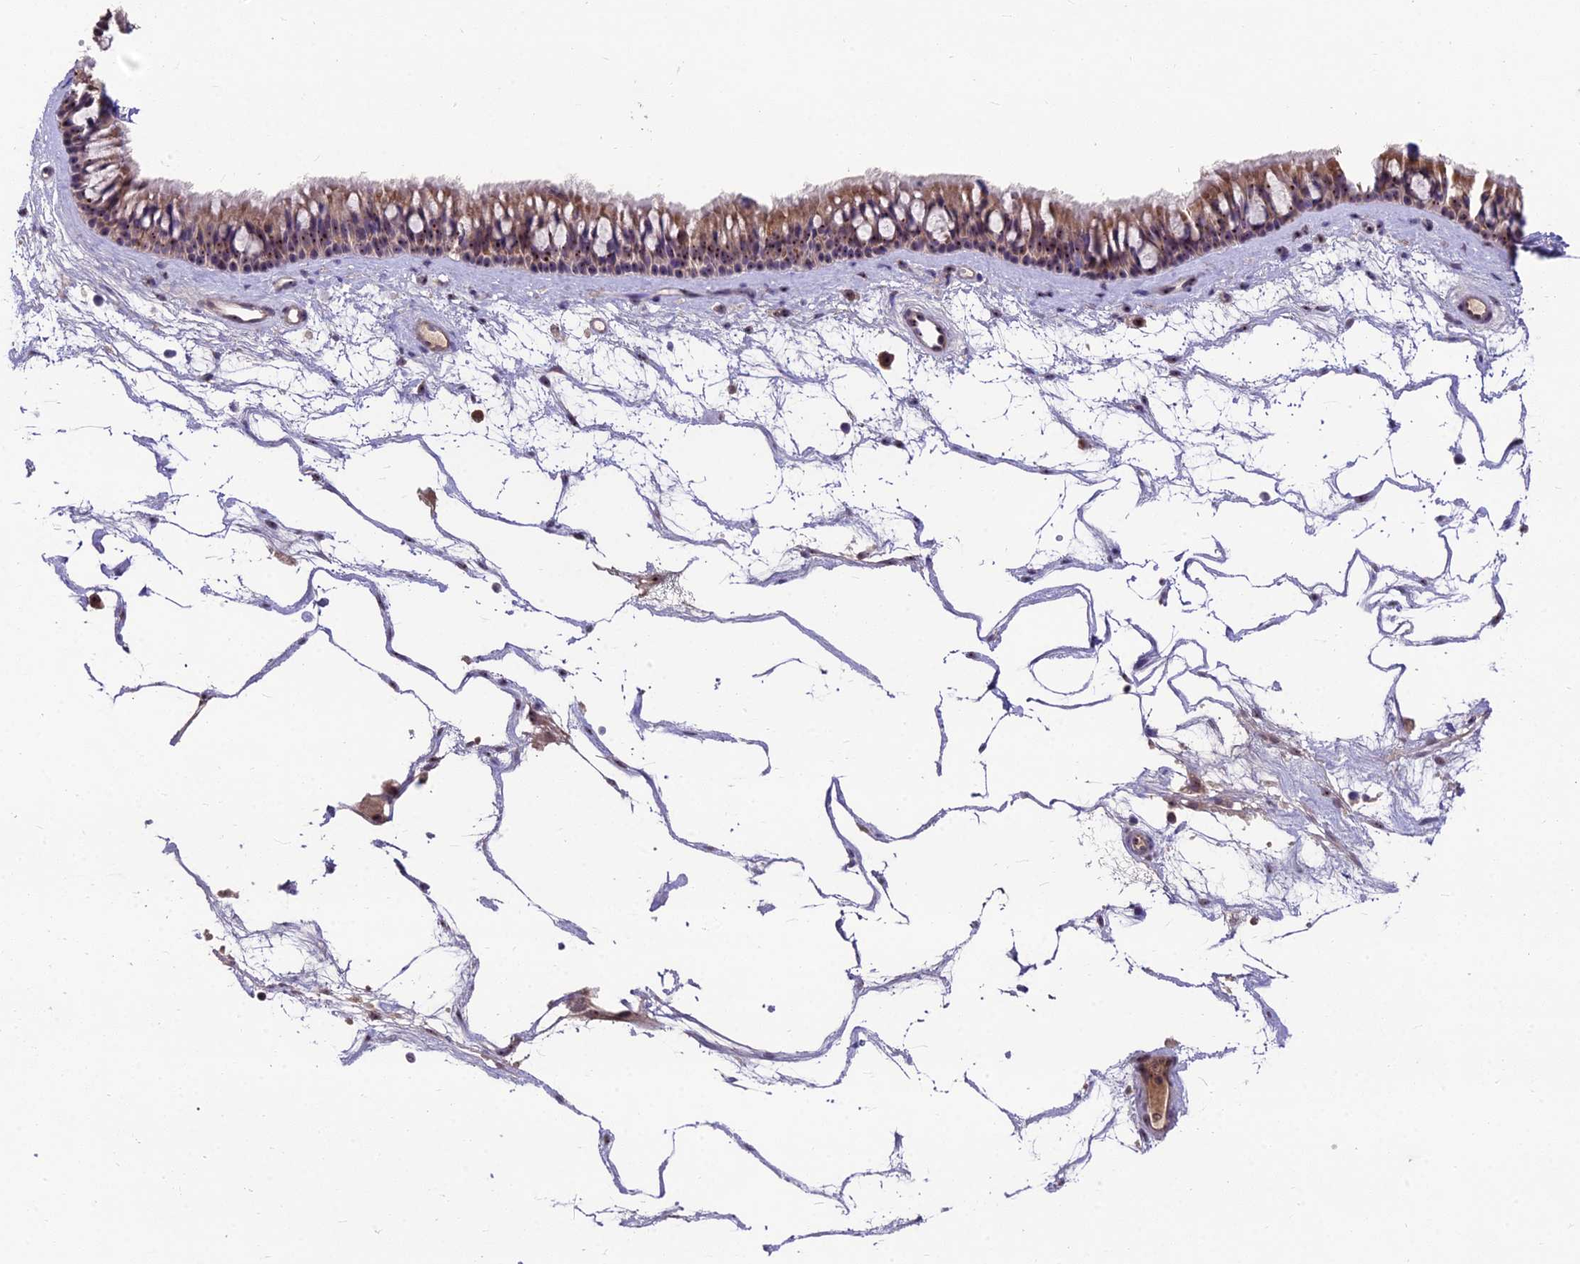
{"staining": {"intensity": "moderate", "quantity": ">75%", "location": "cytoplasmic/membranous,nuclear"}, "tissue": "nasopharynx", "cell_type": "Respiratory epithelial cells", "image_type": "normal", "snomed": [{"axis": "morphology", "description": "Normal tissue, NOS"}, {"axis": "topography", "description": "Nasopharynx"}], "caption": "The image reveals staining of normal nasopharynx, revealing moderate cytoplasmic/membranous,nuclear protein positivity (brown color) within respiratory epithelial cells. (brown staining indicates protein expression, while blue staining denotes nuclei).", "gene": "ZNF333", "patient": {"sex": "male", "age": 64}}